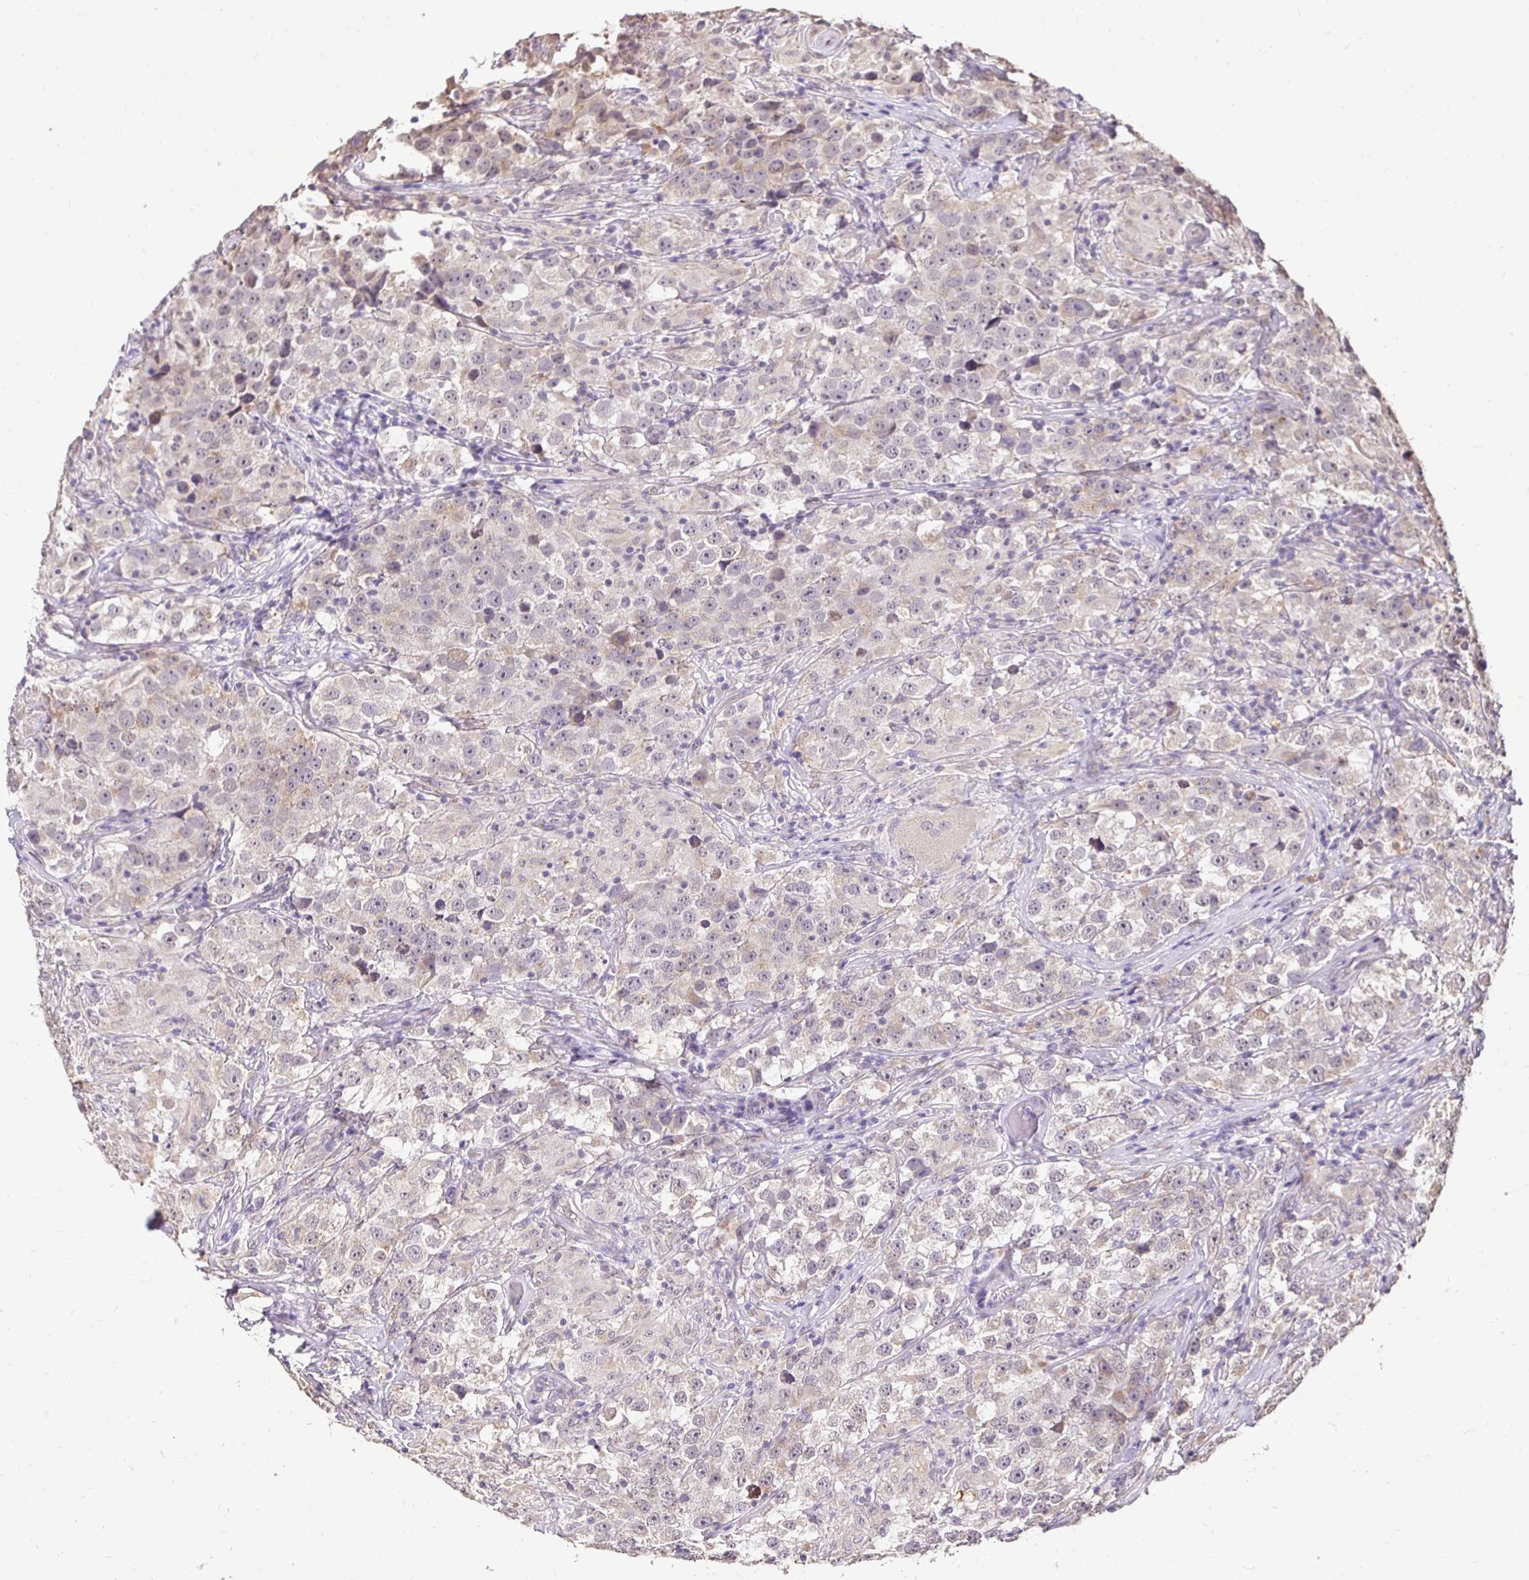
{"staining": {"intensity": "weak", "quantity": "25%-75%", "location": "cytoplasmic/membranous"}, "tissue": "testis cancer", "cell_type": "Tumor cells", "image_type": "cancer", "snomed": [{"axis": "morphology", "description": "Seminoma, NOS"}, {"axis": "topography", "description": "Testis"}], "caption": "Testis seminoma tissue displays weak cytoplasmic/membranous positivity in approximately 25%-75% of tumor cells", "gene": "RHEBL1", "patient": {"sex": "male", "age": 46}}